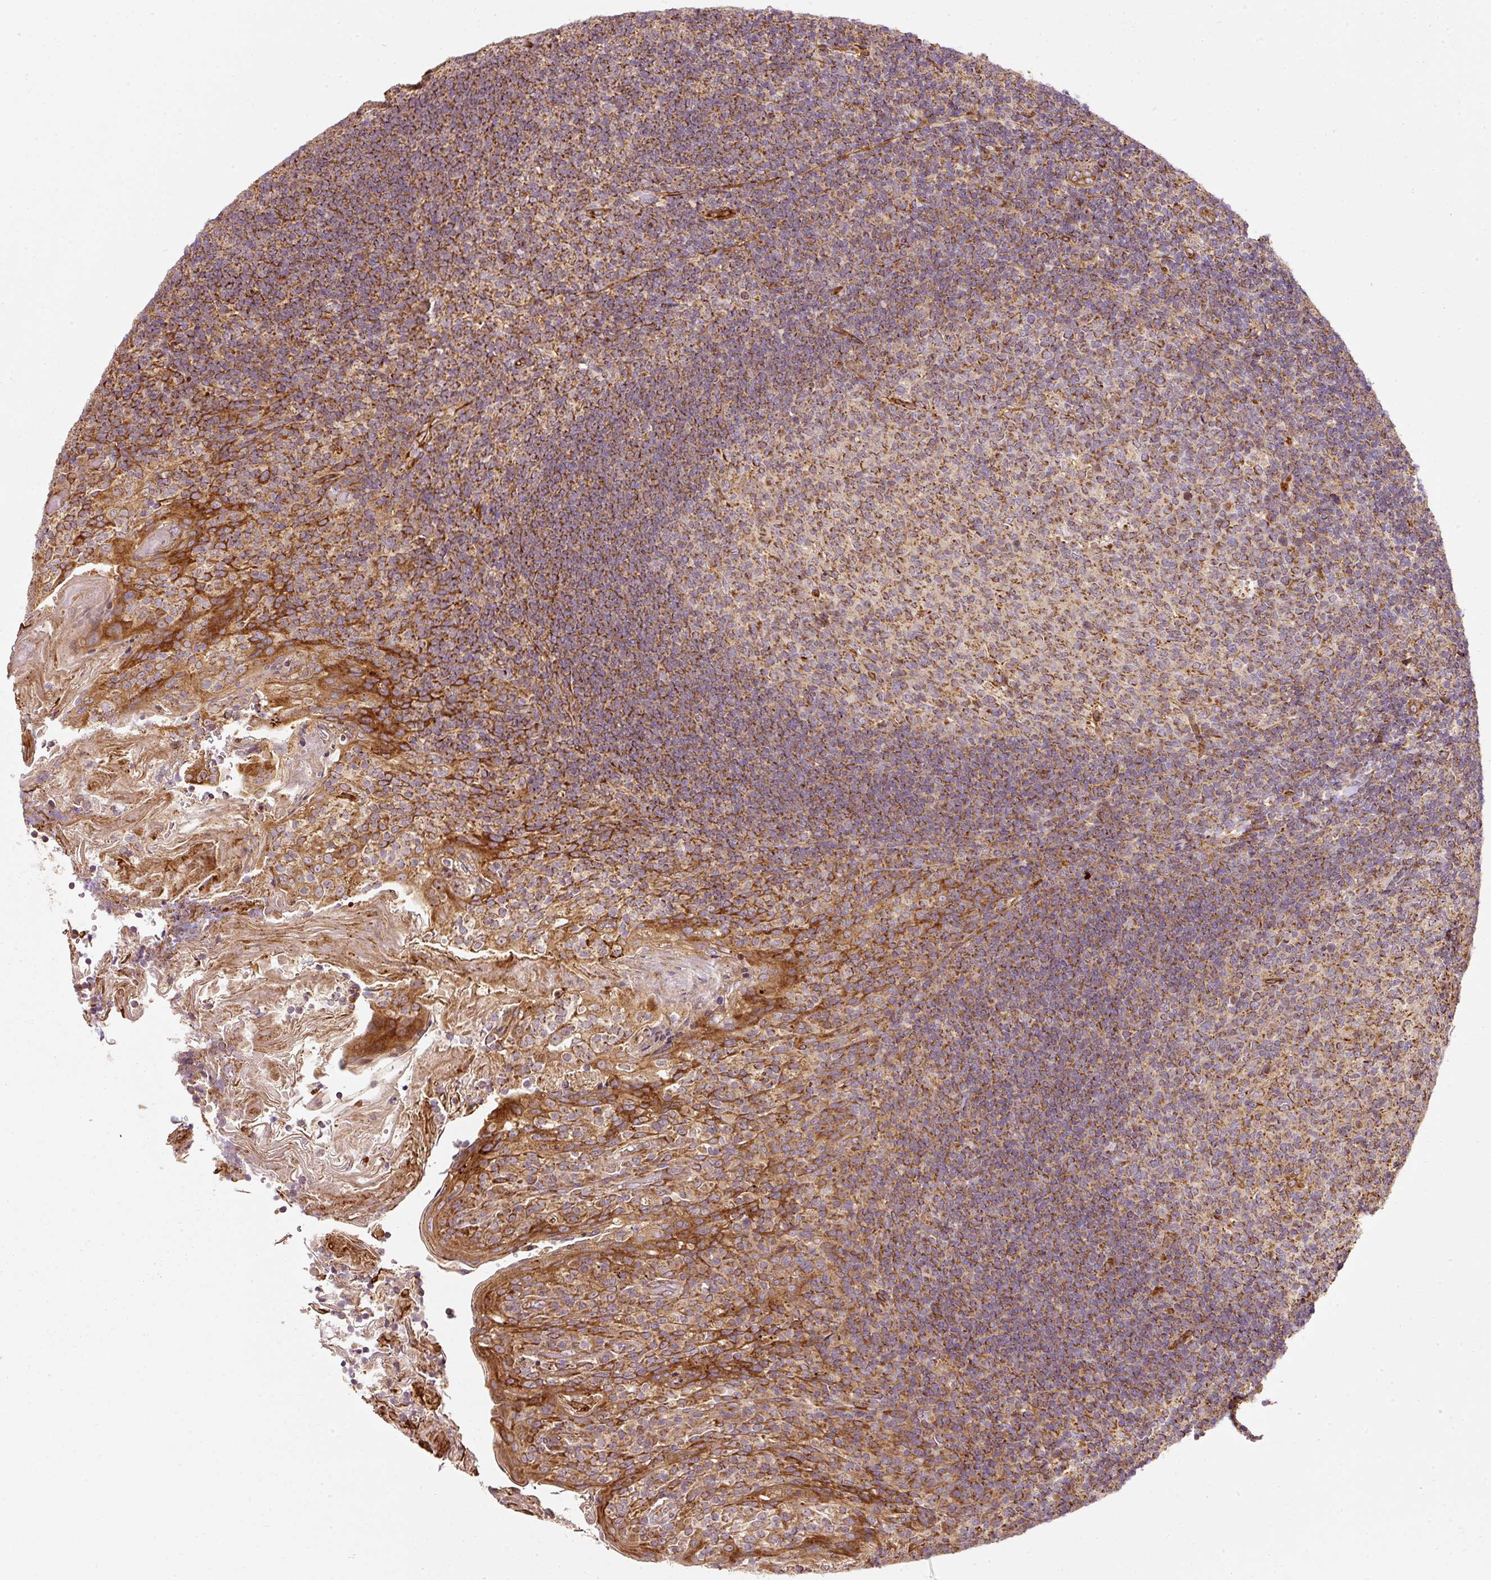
{"staining": {"intensity": "moderate", "quantity": ">75%", "location": "cytoplasmic/membranous"}, "tissue": "tonsil", "cell_type": "Germinal center cells", "image_type": "normal", "snomed": [{"axis": "morphology", "description": "Normal tissue, NOS"}, {"axis": "topography", "description": "Tonsil"}], "caption": "Immunohistochemical staining of benign human tonsil shows >75% levels of moderate cytoplasmic/membranous protein positivity in approximately >75% of germinal center cells.", "gene": "ISCU", "patient": {"sex": "female", "age": 10}}